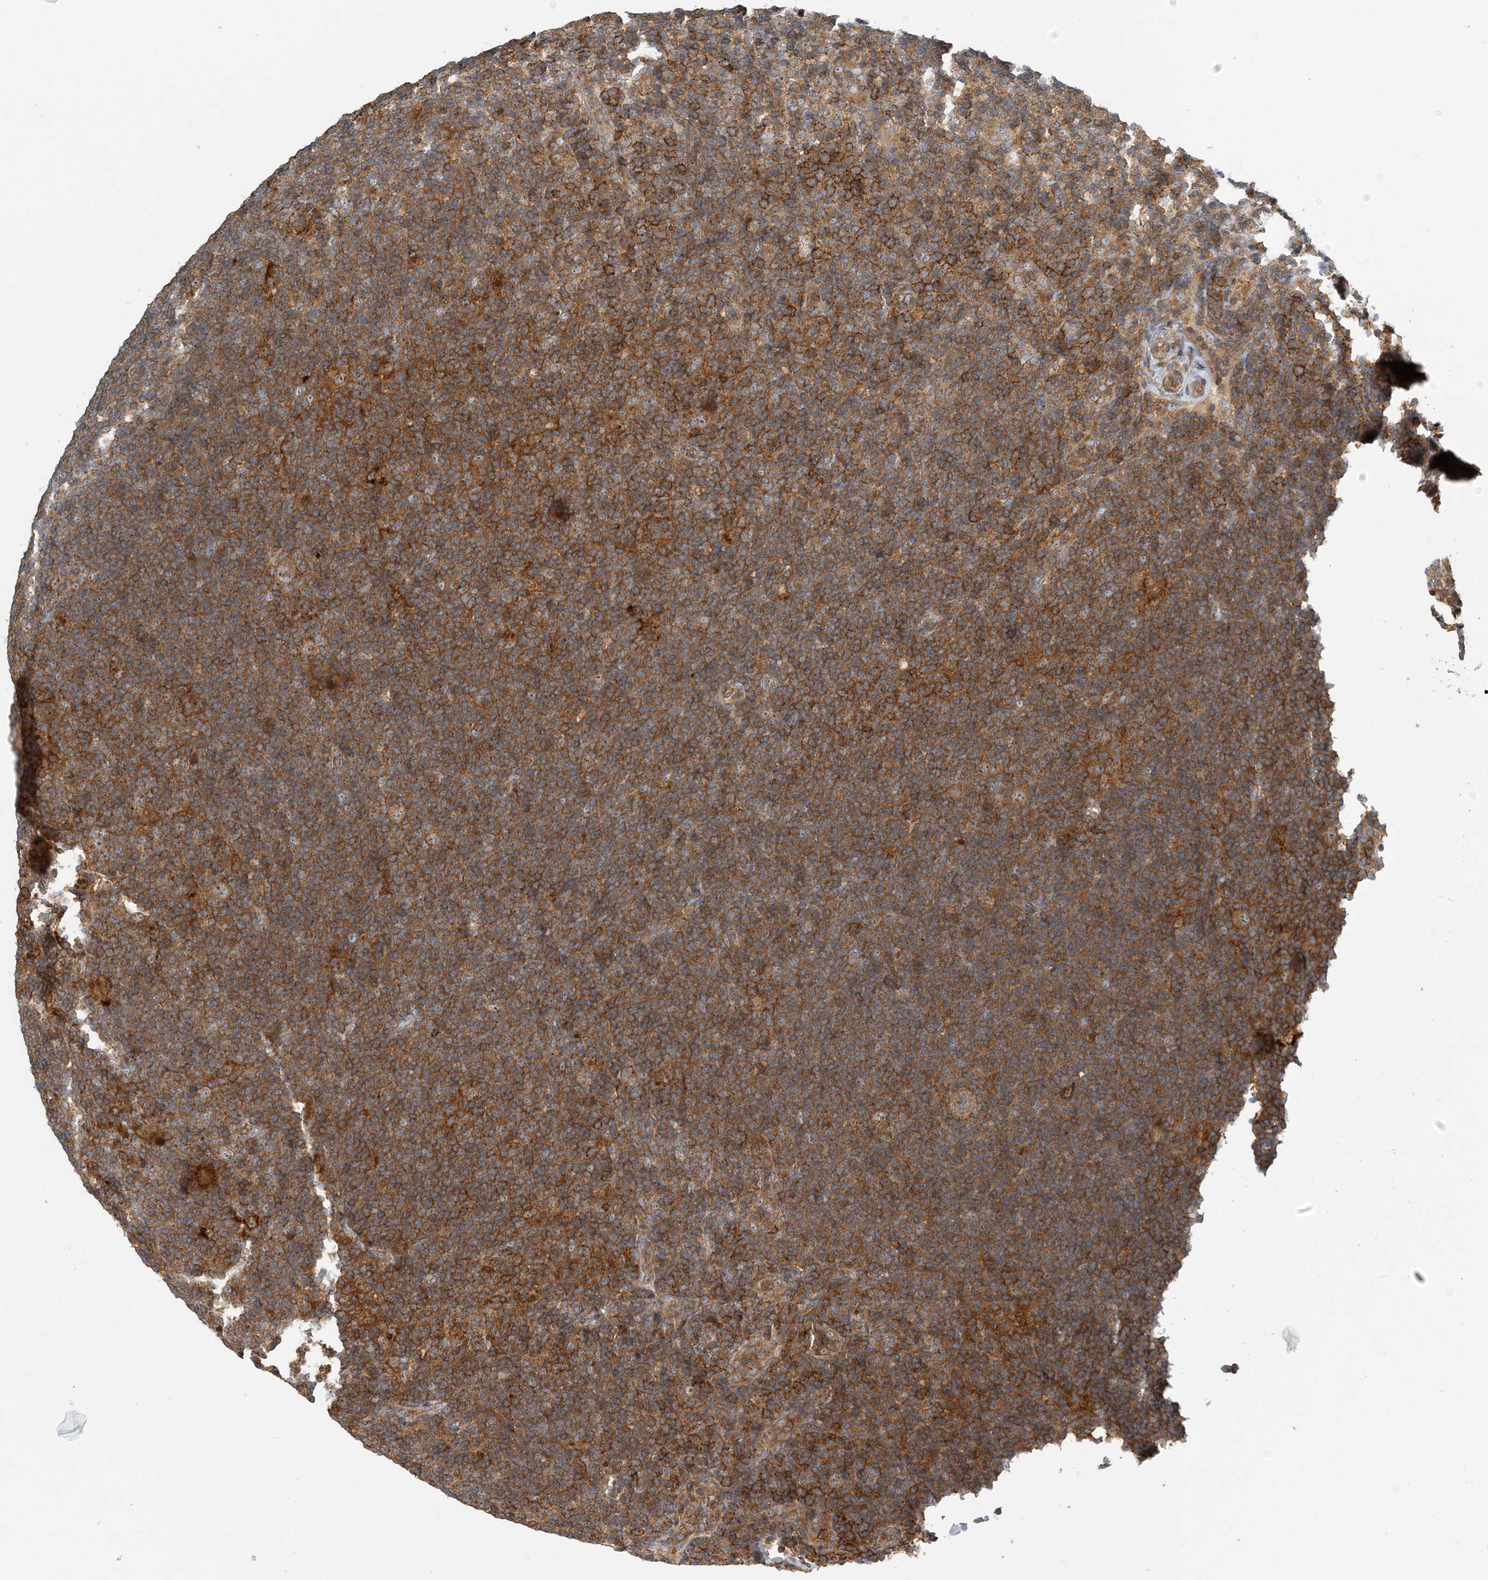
{"staining": {"intensity": "moderate", "quantity": ">75%", "location": "cytoplasmic/membranous"}, "tissue": "lymphoma", "cell_type": "Tumor cells", "image_type": "cancer", "snomed": [{"axis": "morphology", "description": "Hodgkin's disease, NOS"}, {"axis": "topography", "description": "Lymph node"}], "caption": "Immunohistochemical staining of human lymphoma reveals medium levels of moderate cytoplasmic/membranous protein positivity in approximately >75% of tumor cells.", "gene": "COLEC11", "patient": {"sex": "female", "age": 57}}